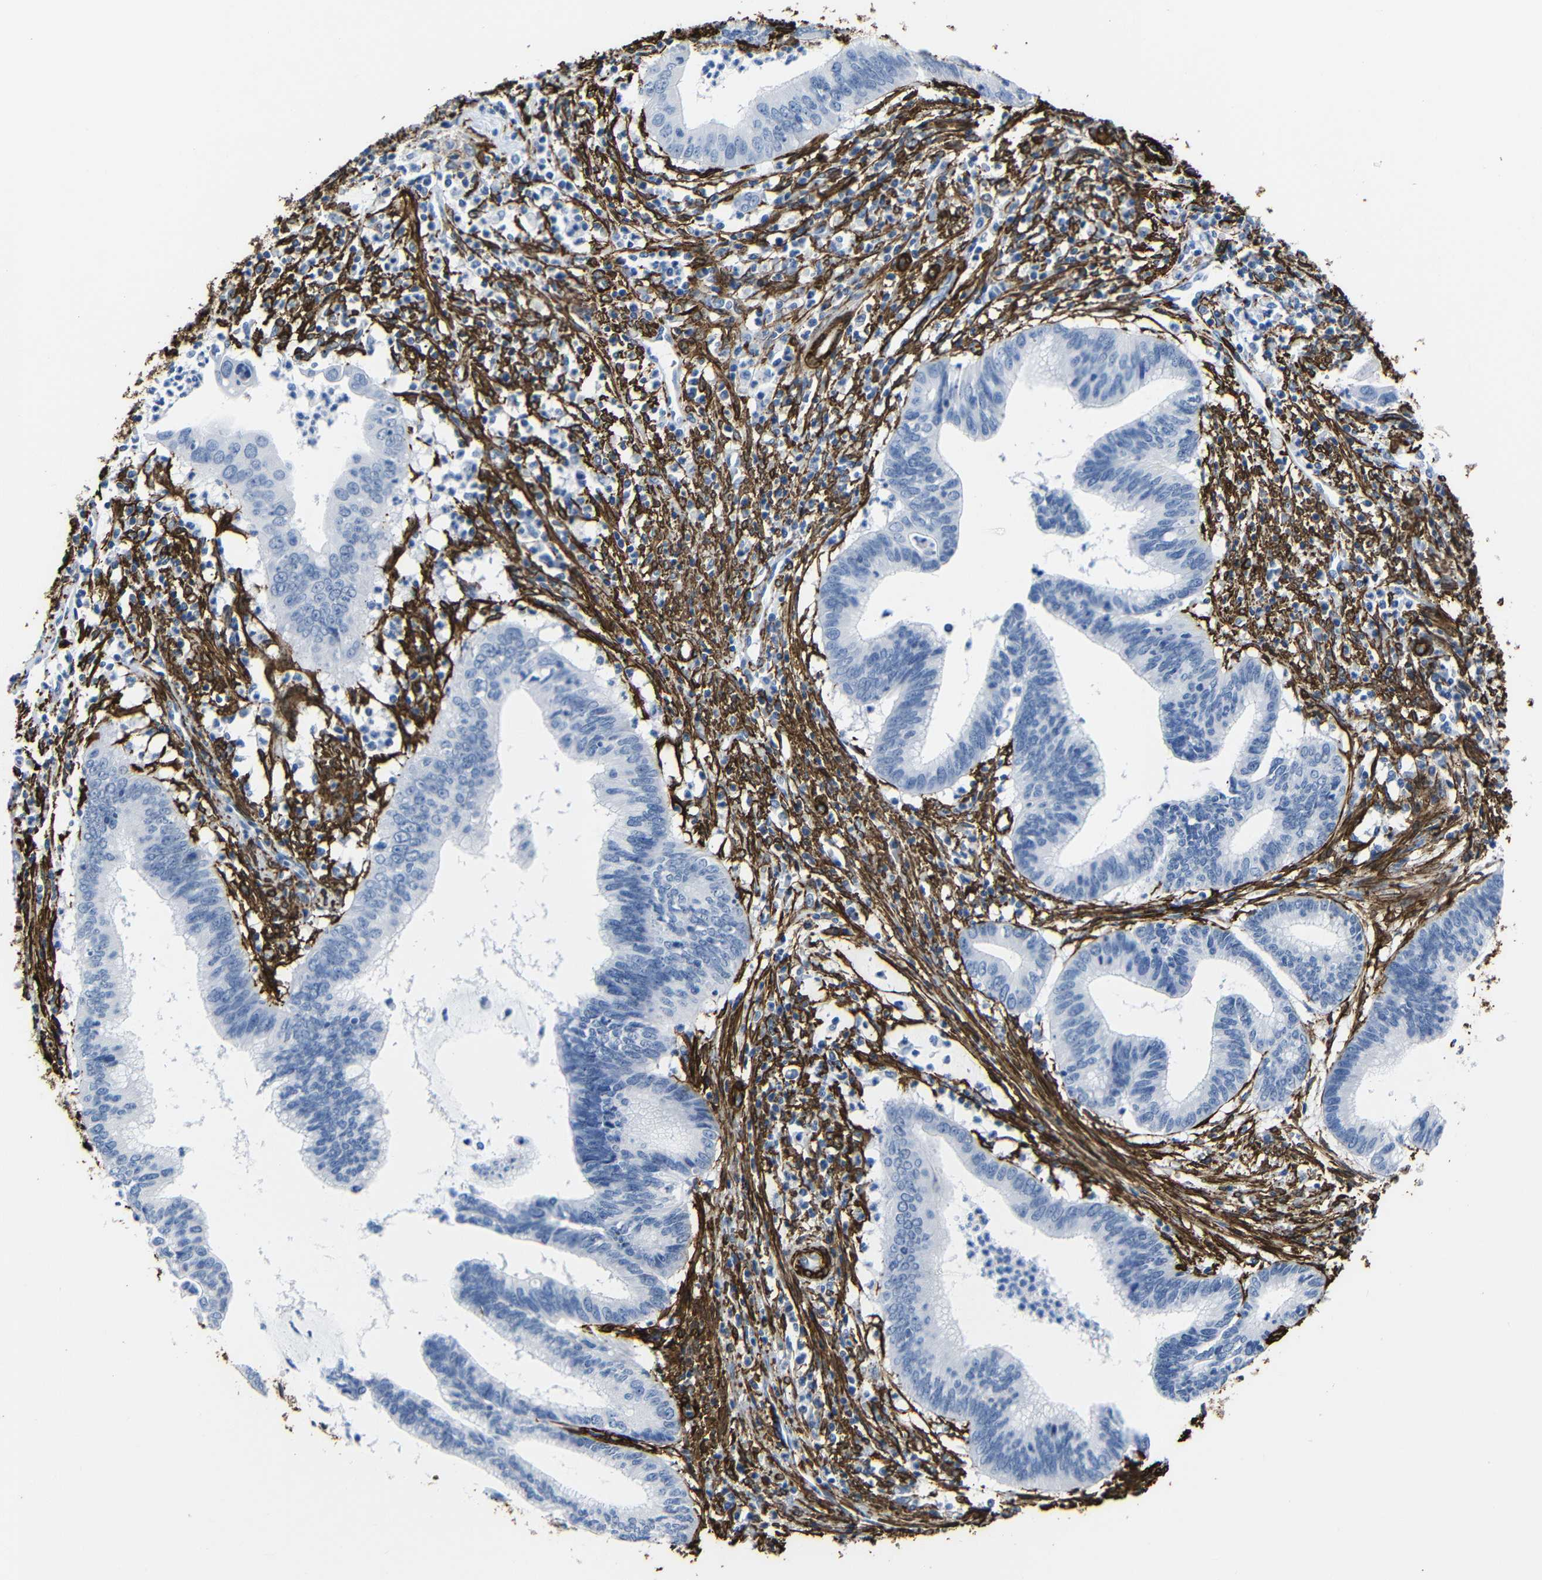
{"staining": {"intensity": "negative", "quantity": "none", "location": "none"}, "tissue": "cervical cancer", "cell_type": "Tumor cells", "image_type": "cancer", "snomed": [{"axis": "morphology", "description": "Adenocarcinoma, NOS"}, {"axis": "topography", "description": "Cervix"}], "caption": "A micrograph of human adenocarcinoma (cervical) is negative for staining in tumor cells. (DAB immunohistochemistry (IHC) with hematoxylin counter stain).", "gene": "ACTA2", "patient": {"sex": "female", "age": 36}}